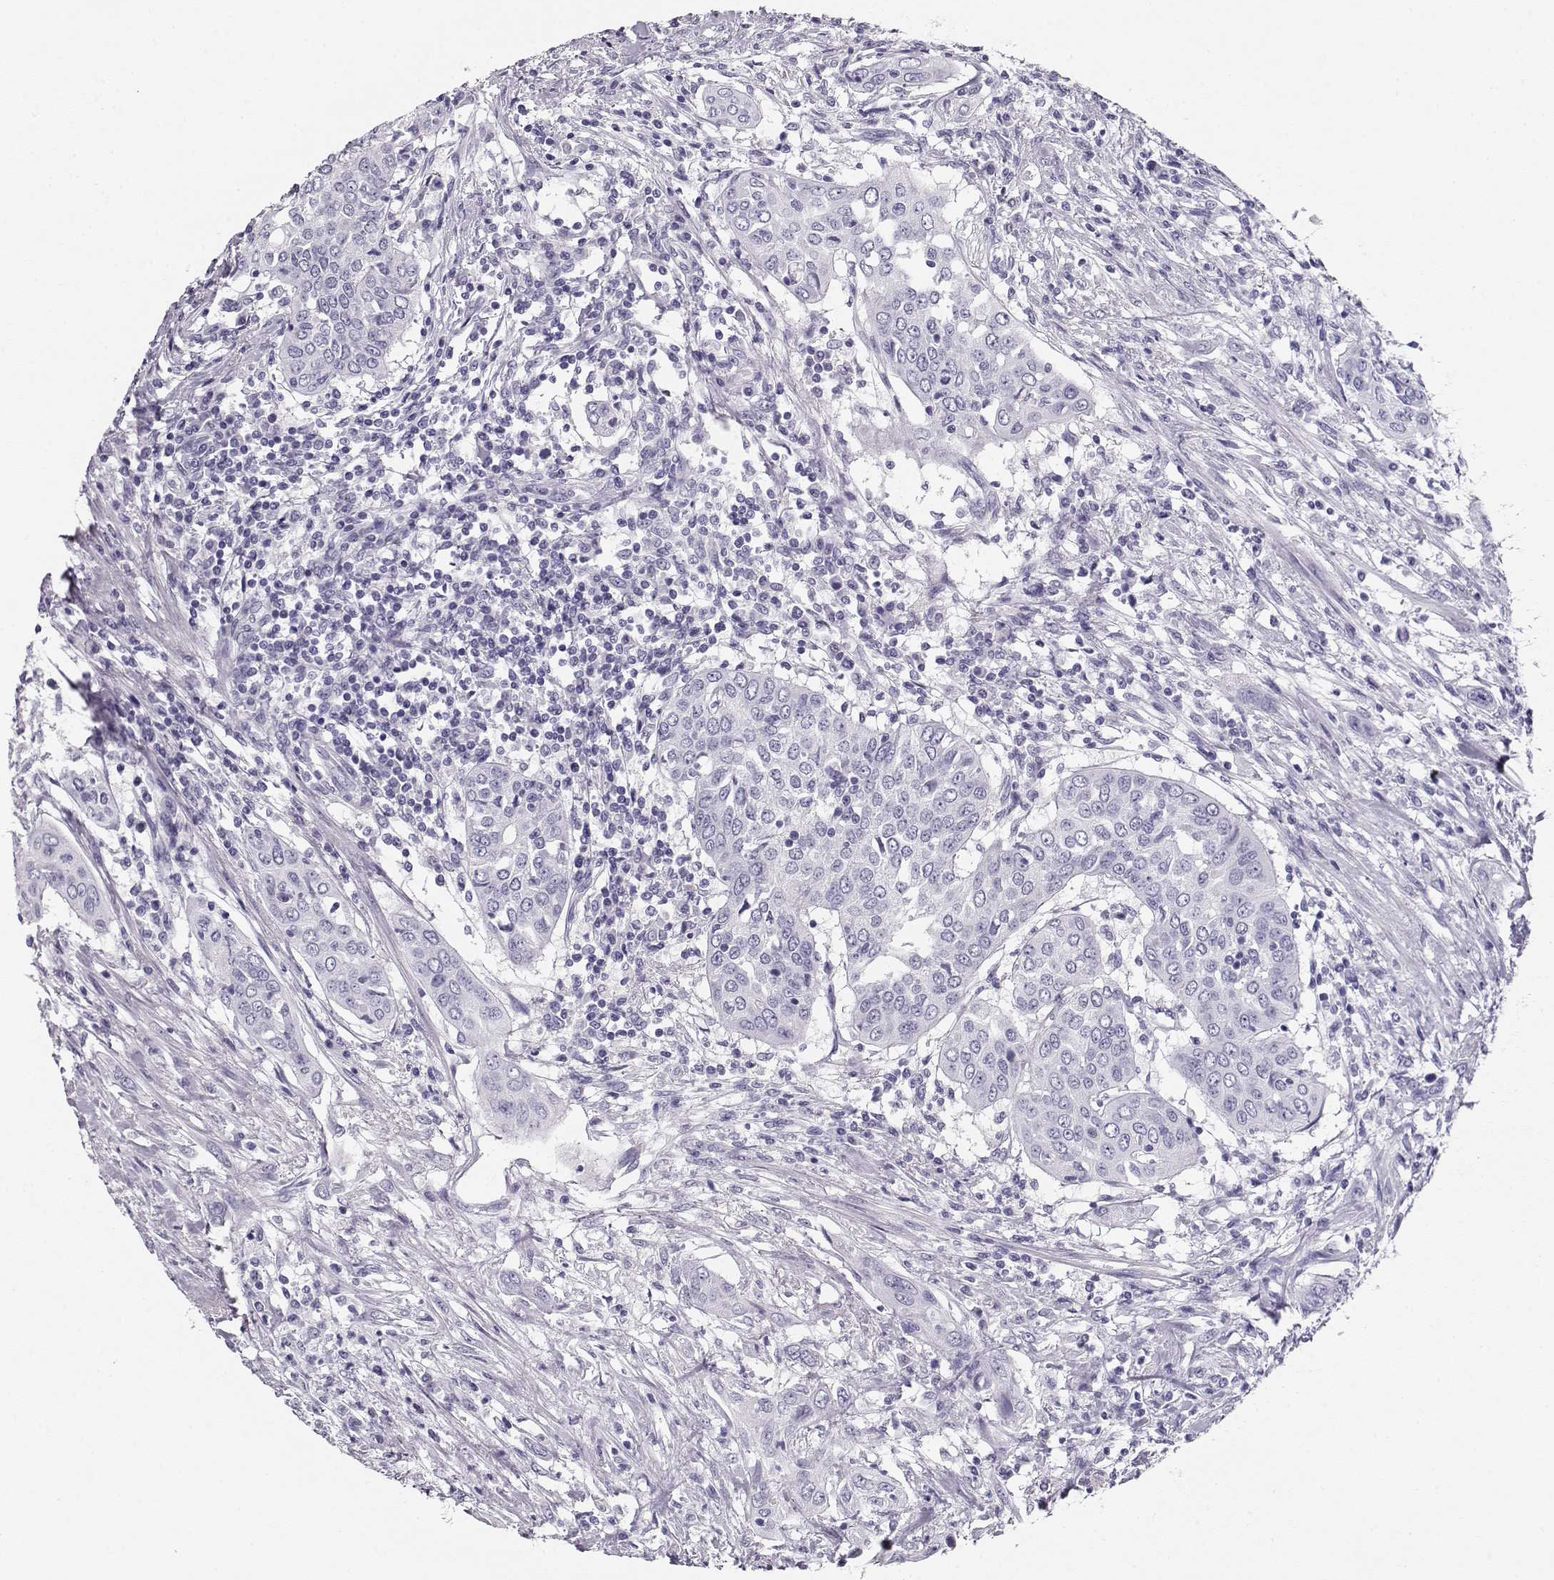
{"staining": {"intensity": "negative", "quantity": "none", "location": "none"}, "tissue": "urothelial cancer", "cell_type": "Tumor cells", "image_type": "cancer", "snomed": [{"axis": "morphology", "description": "Urothelial carcinoma, High grade"}, {"axis": "topography", "description": "Urinary bladder"}], "caption": "Immunohistochemical staining of urothelial cancer displays no significant positivity in tumor cells.", "gene": "MAGEC1", "patient": {"sex": "male", "age": 82}}